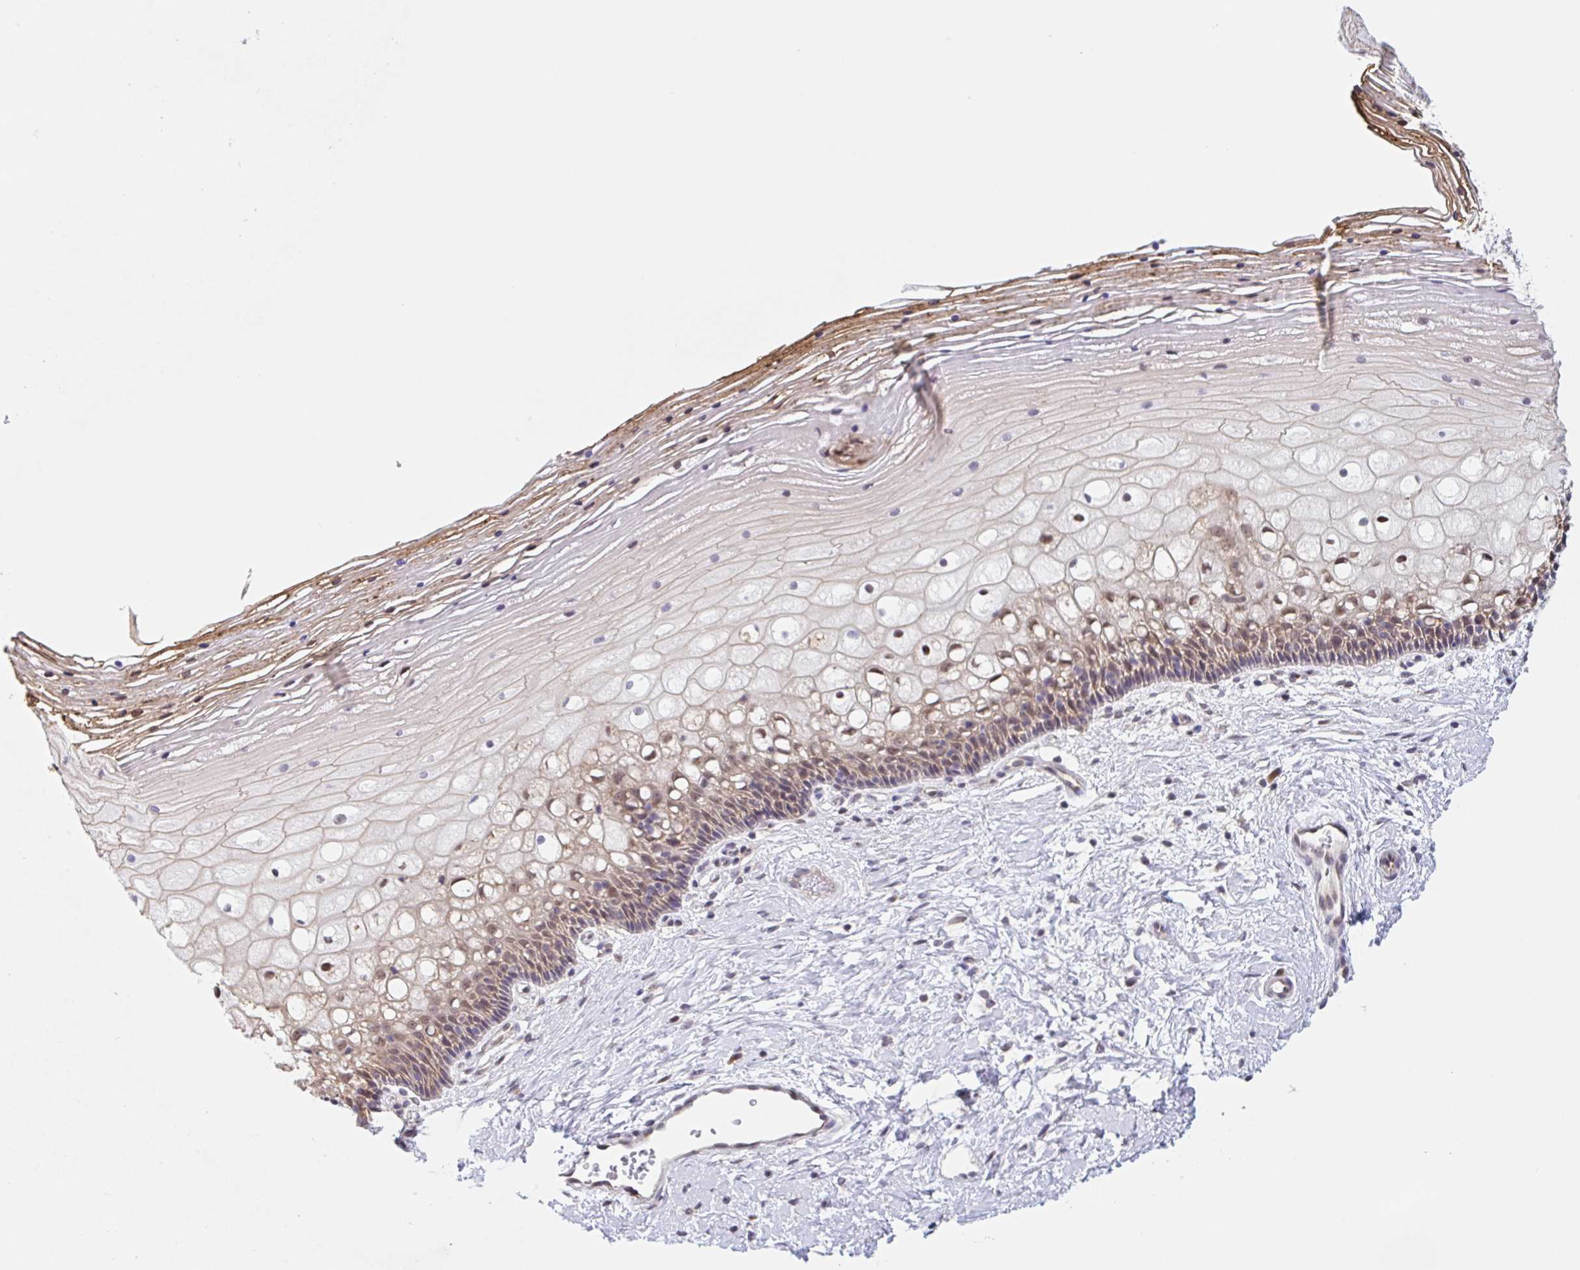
{"staining": {"intensity": "weak", "quantity": ">75%", "location": "cytoplasmic/membranous"}, "tissue": "cervix", "cell_type": "Glandular cells", "image_type": "normal", "snomed": [{"axis": "morphology", "description": "Normal tissue, NOS"}, {"axis": "topography", "description": "Cervix"}], "caption": "High-magnification brightfield microscopy of normal cervix stained with DAB (brown) and counterstained with hematoxylin (blue). glandular cells exhibit weak cytoplasmic/membranous expression is seen in about>75% of cells. Using DAB (brown) and hematoxylin (blue) stains, captured at high magnification using brightfield microscopy.", "gene": "TBPL2", "patient": {"sex": "female", "age": 36}}